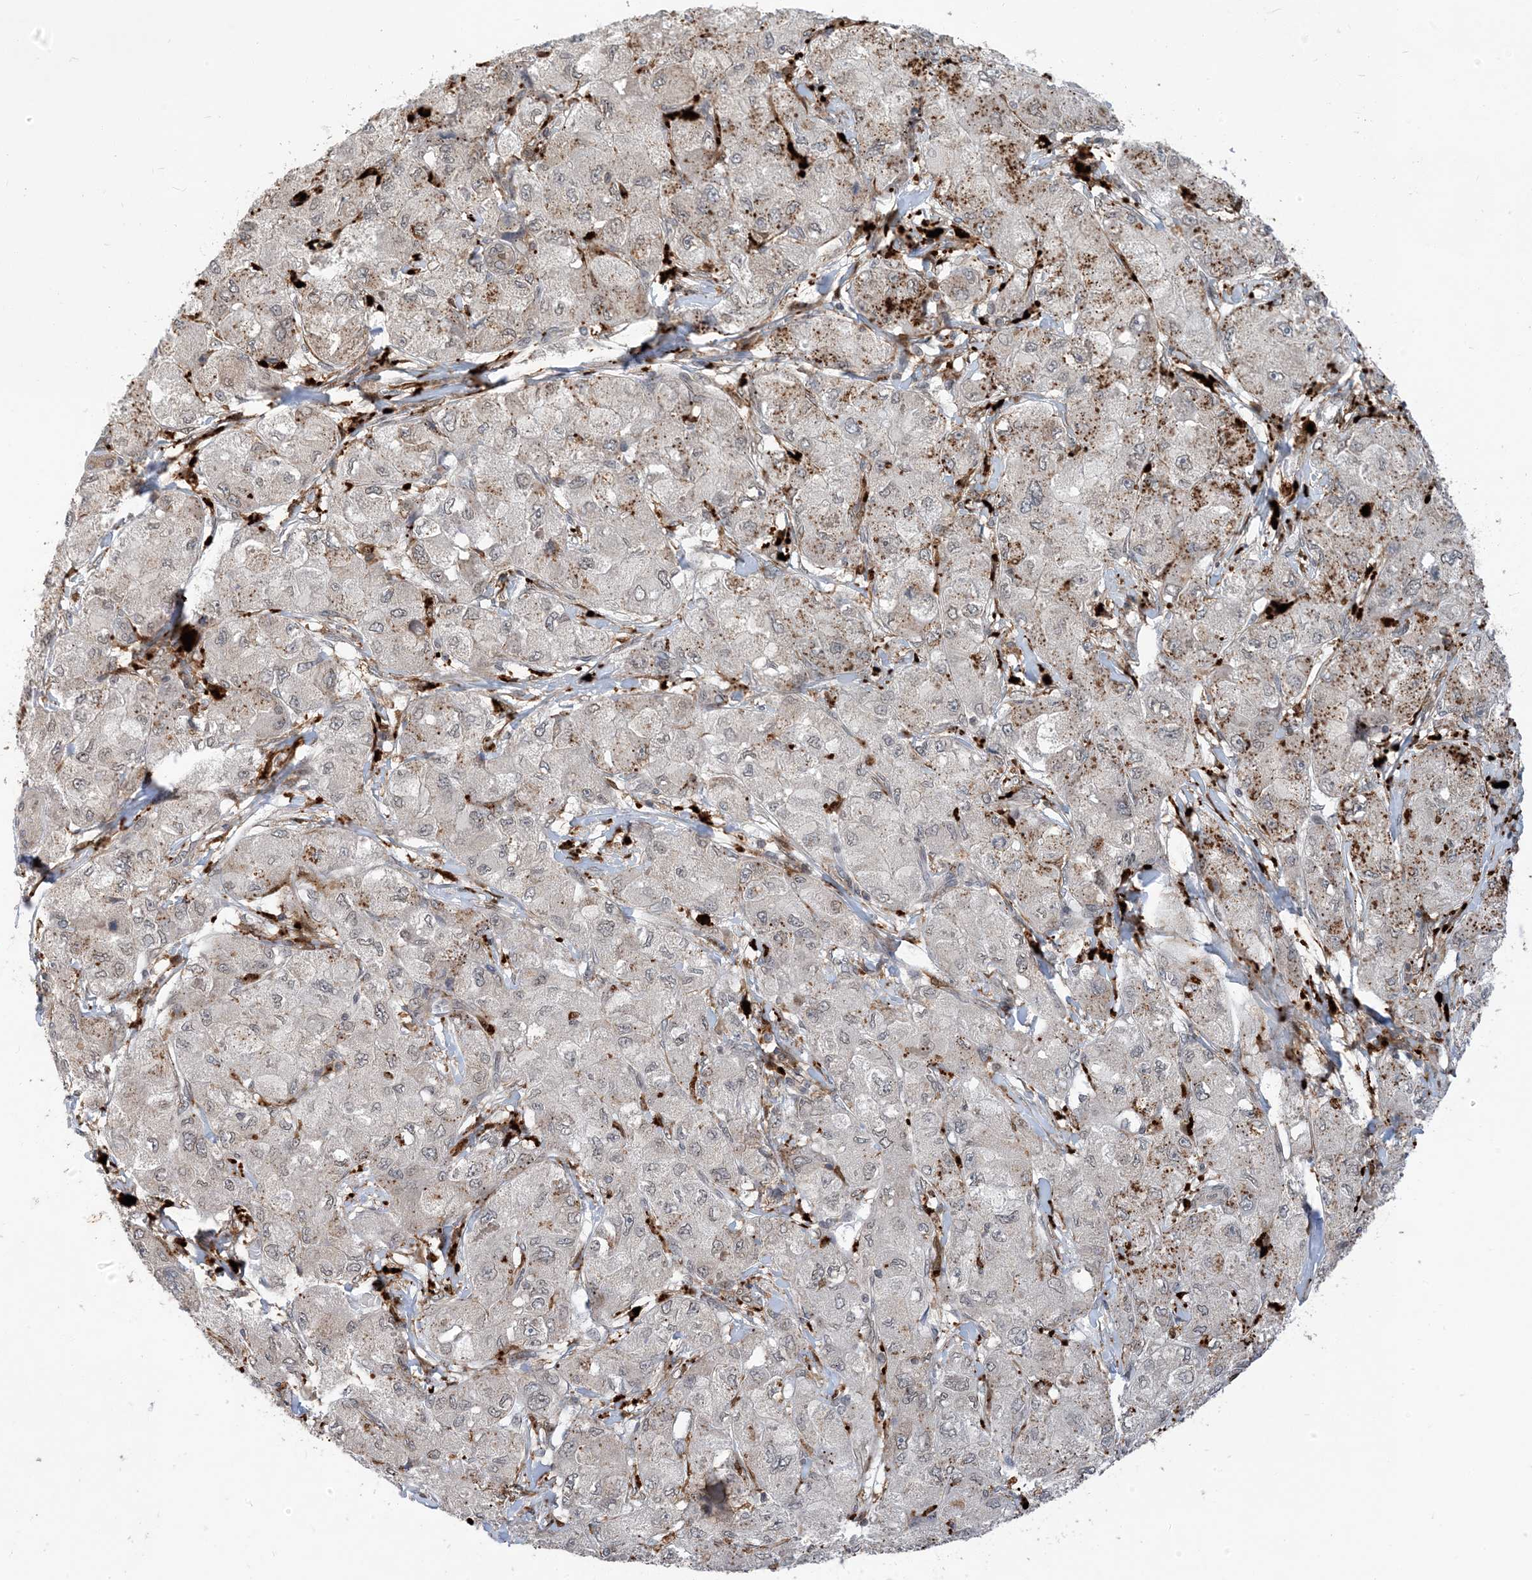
{"staining": {"intensity": "negative", "quantity": "none", "location": "none"}, "tissue": "liver cancer", "cell_type": "Tumor cells", "image_type": "cancer", "snomed": [{"axis": "morphology", "description": "Carcinoma, Hepatocellular, NOS"}, {"axis": "topography", "description": "Liver"}], "caption": "Liver hepatocellular carcinoma was stained to show a protein in brown. There is no significant staining in tumor cells.", "gene": "NAGK", "patient": {"sex": "male", "age": 80}}